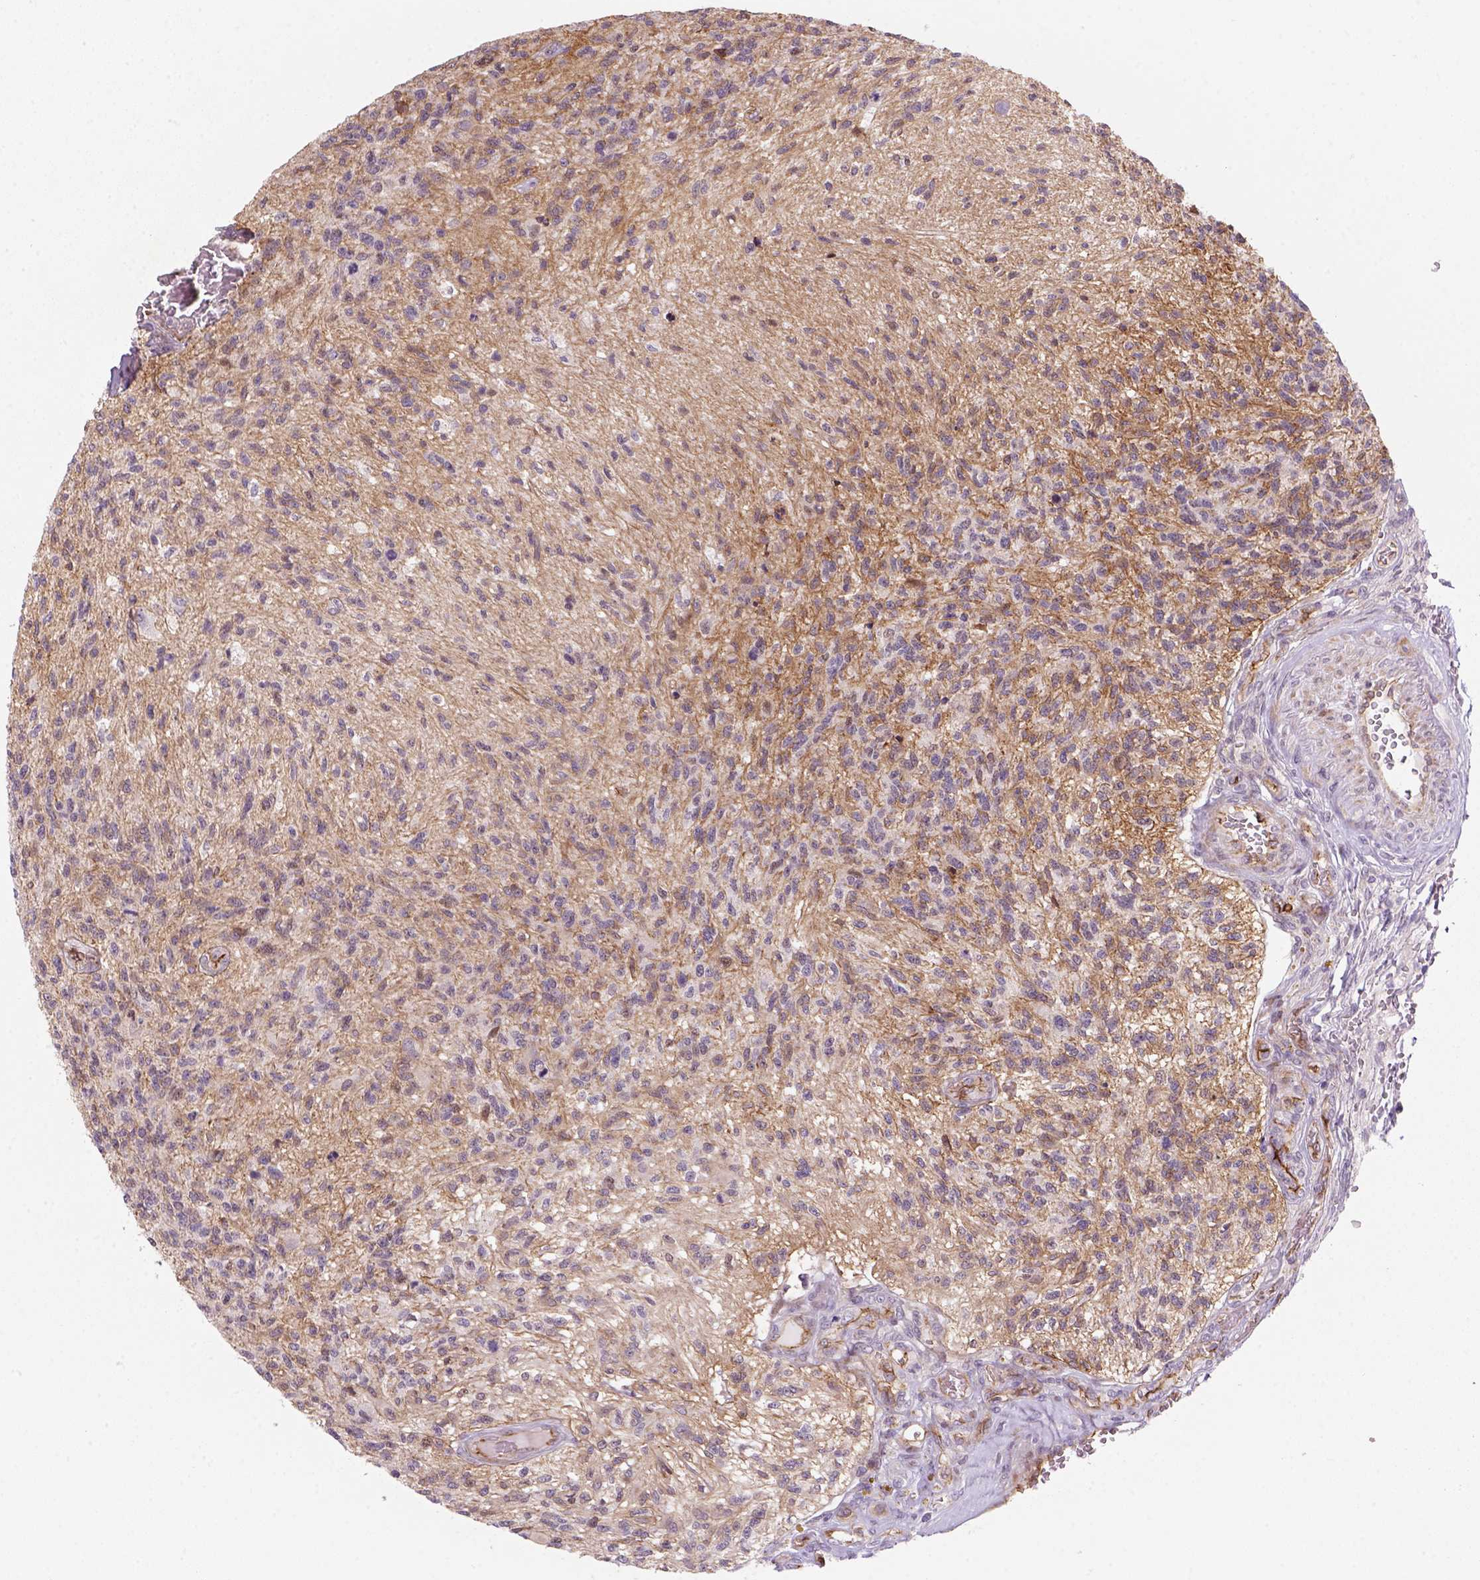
{"staining": {"intensity": "negative", "quantity": "none", "location": "none"}, "tissue": "glioma", "cell_type": "Tumor cells", "image_type": "cancer", "snomed": [{"axis": "morphology", "description": "Glioma, malignant, High grade"}, {"axis": "topography", "description": "Brain"}], "caption": "High-grade glioma (malignant) was stained to show a protein in brown. There is no significant positivity in tumor cells. (IHC, brightfield microscopy, high magnification).", "gene": "VSTM5", "patient": {"sex": "male", "age": 56}}